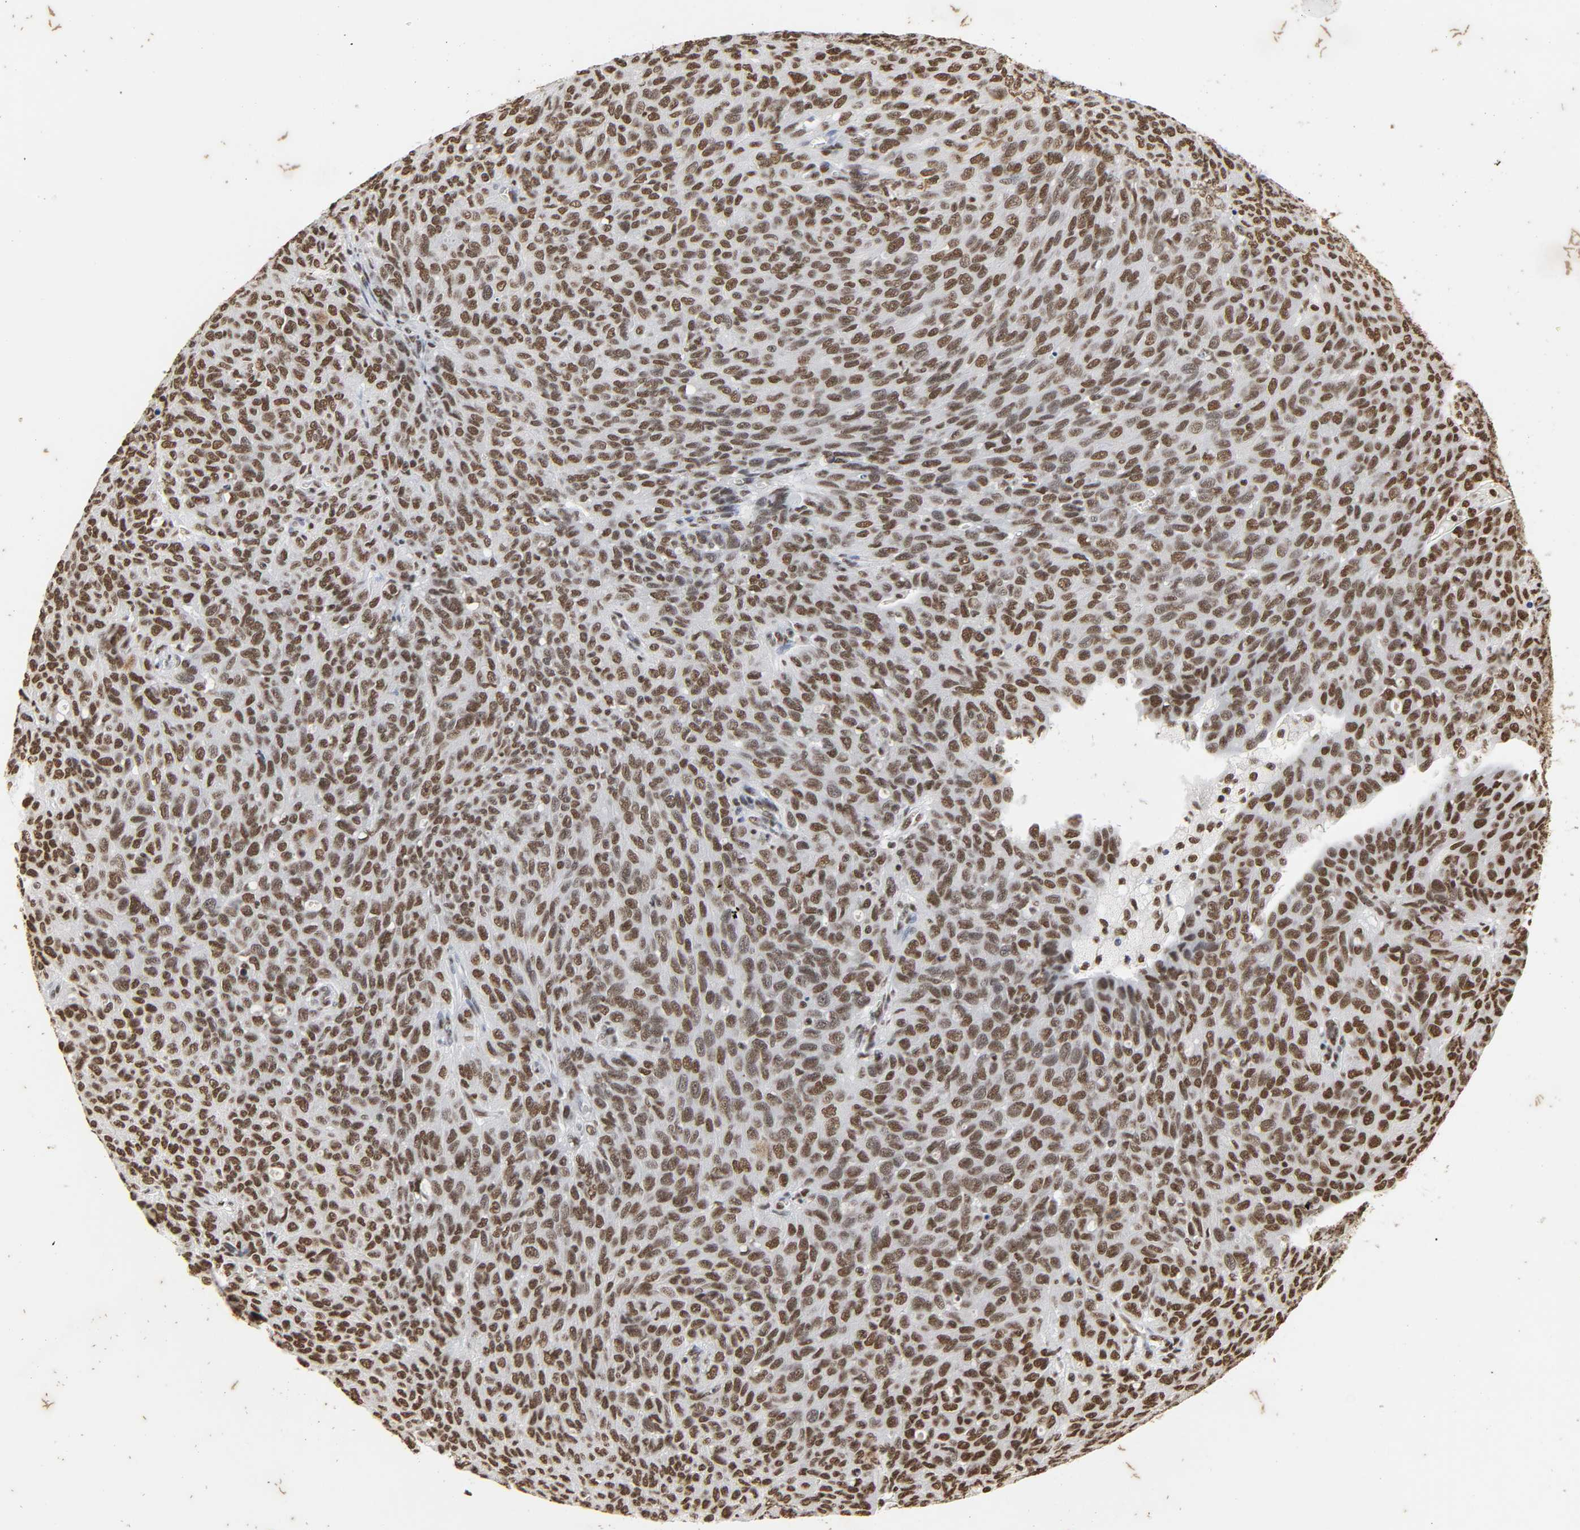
{"staining": {"intensity": "moderate", "quantity": ">75%", "location": "nuclear"}, "tissue": "ovarian cancer", "cell_type": "Tumor cells", "image_type": "cancer", "snomed": [{"axis": "morphology", "description": "Carcinoma, endometroid"}, {"axis": "topography", "description": "Ovary"}], "caption": "Tumor cells display medium levels of moderate nuclear positivity in about >75% of cells in ovarian cancer.", "gene": "HNRNPC", "patient": {"sex": "female", "age": 60}}